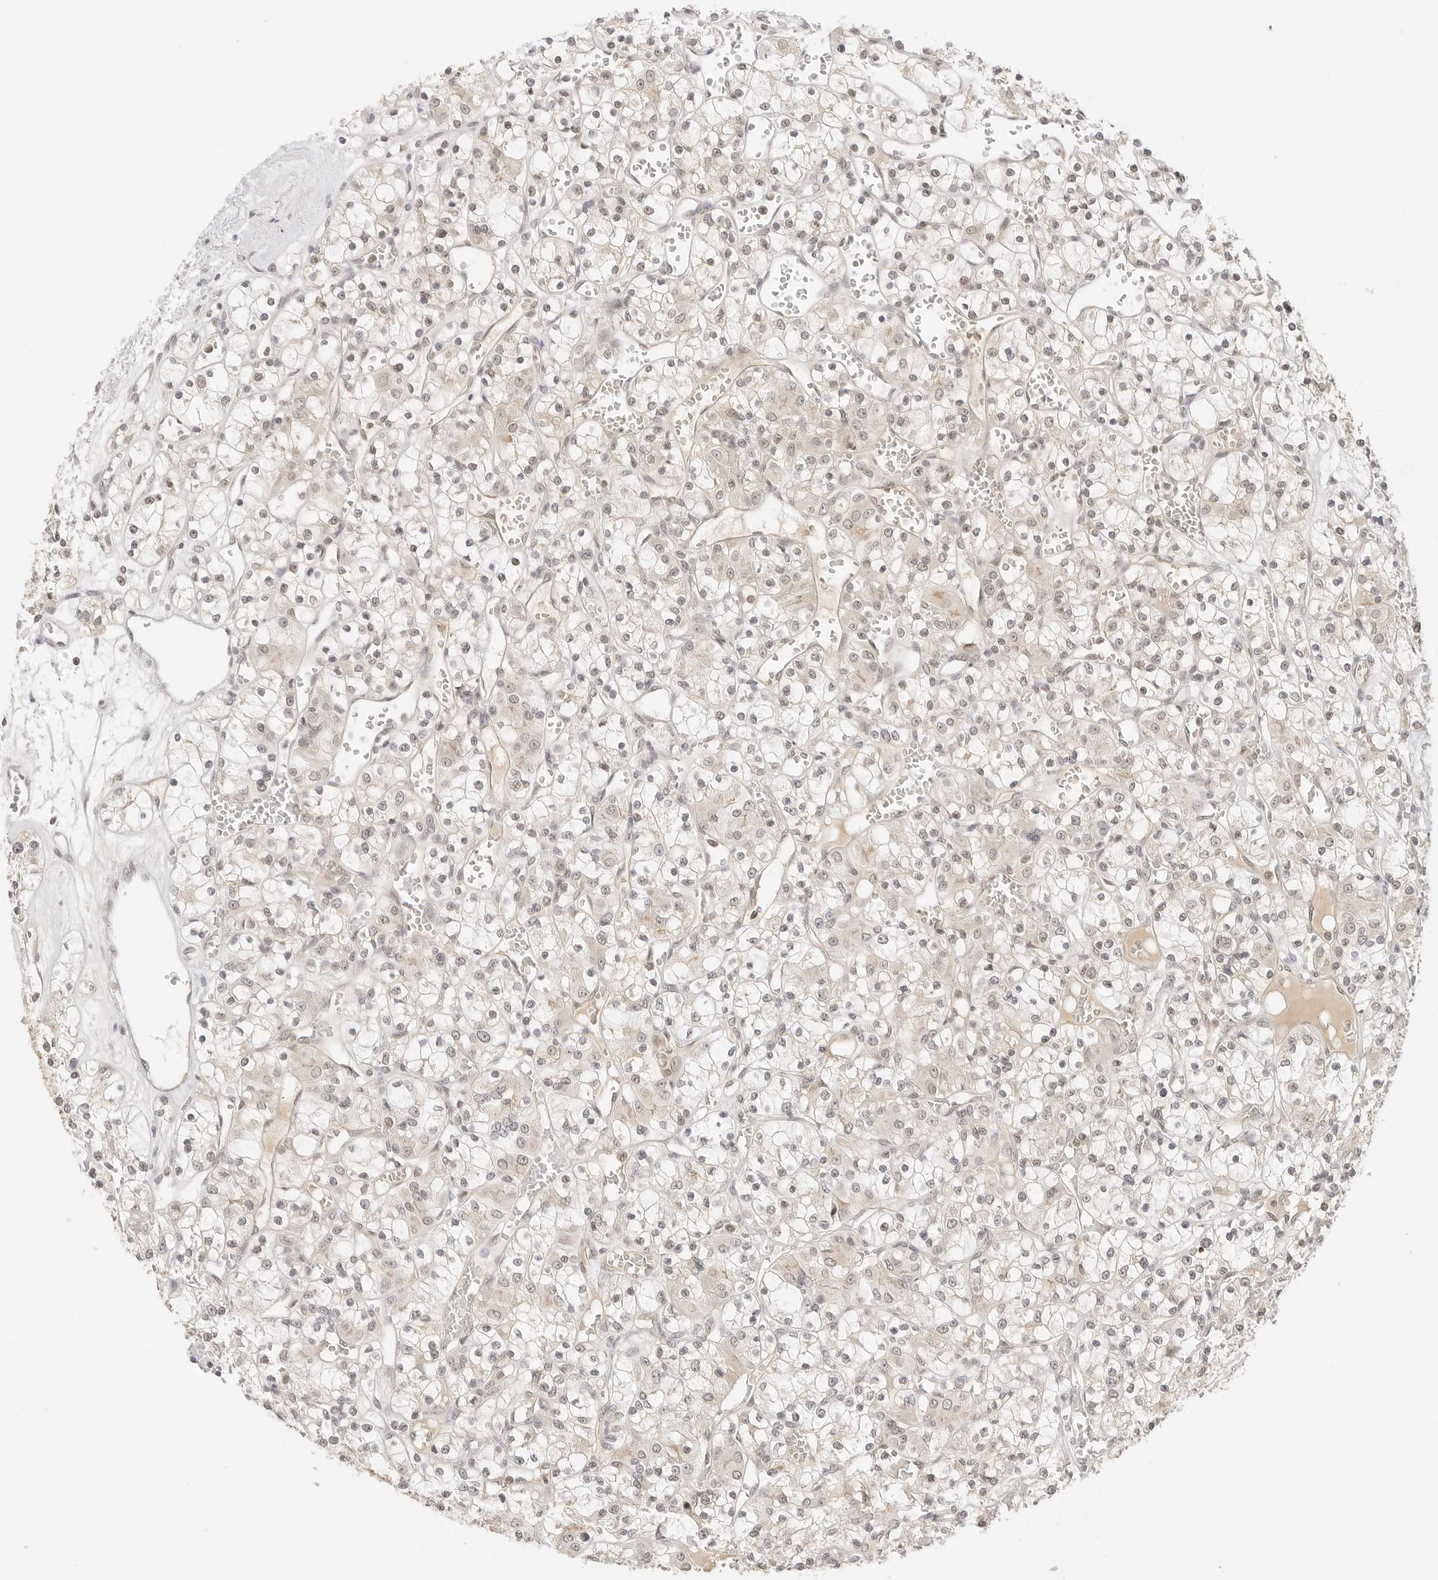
{"staining": {"intensity": "weak", "quantity": "25%-75%", "location": "cytoplasmic/membranous,nuclear"}, "tissue": "renal cancer", "cell_type": "Tumor cells", "image_type": "cancer", "snomed": [{"axis": "morphology", "description": "Adenocarcinoma, NOS"}, {"axis": "topography", "description": "Kidney"}], "caption": "Immunohistochemical staining of human renal cancer (adenocarcinoma) exhibits low levels of weak cytoplasmic/membranous and nuclear staining in approximately 25%-75% of tumor cells.", "gene": "SEPTIN4", "patient": {"sex": "female", "age": 59}}